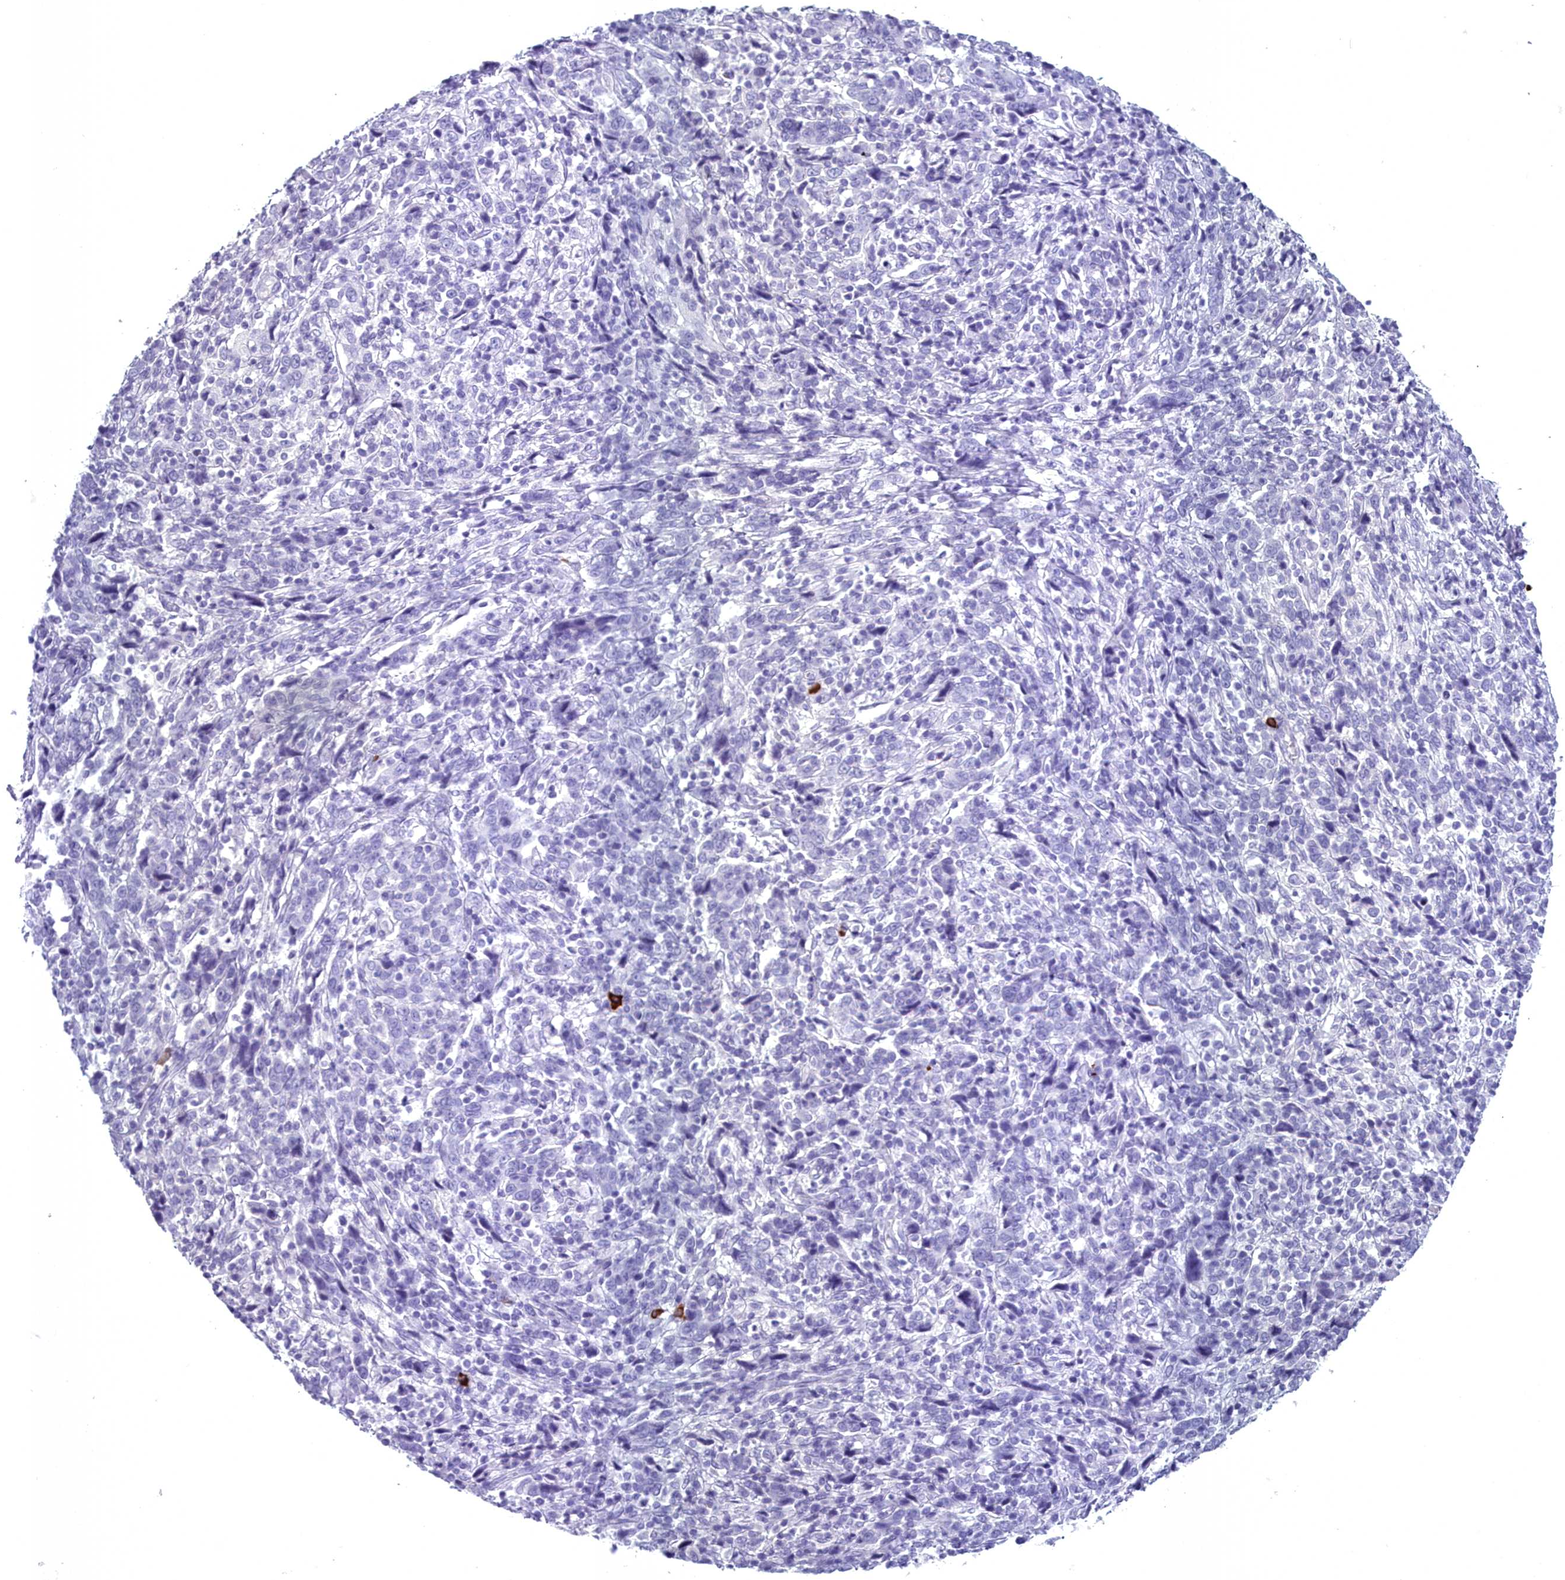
{"staining": {"intensity": "negative", "quantity": "none", "location": "none"}, "tissue": "cervical cancer", "cell_type": "Tumor cells", "image_type": "cancer", "snomed": [{"axis": "morphology", "description": "Squamous cell carcinoma, NOS"}, {"axis": "topography", "description": "Cervix"}], "caption": "An immunohistochemistry image of cervical cancer (squamous cell carcinoma) is shown. There is no staining in tumor cells of cervical cancer (squamous cell carcinoma).", "gene": "MAP6", "patient": {"sex": "female", "age": 46}}